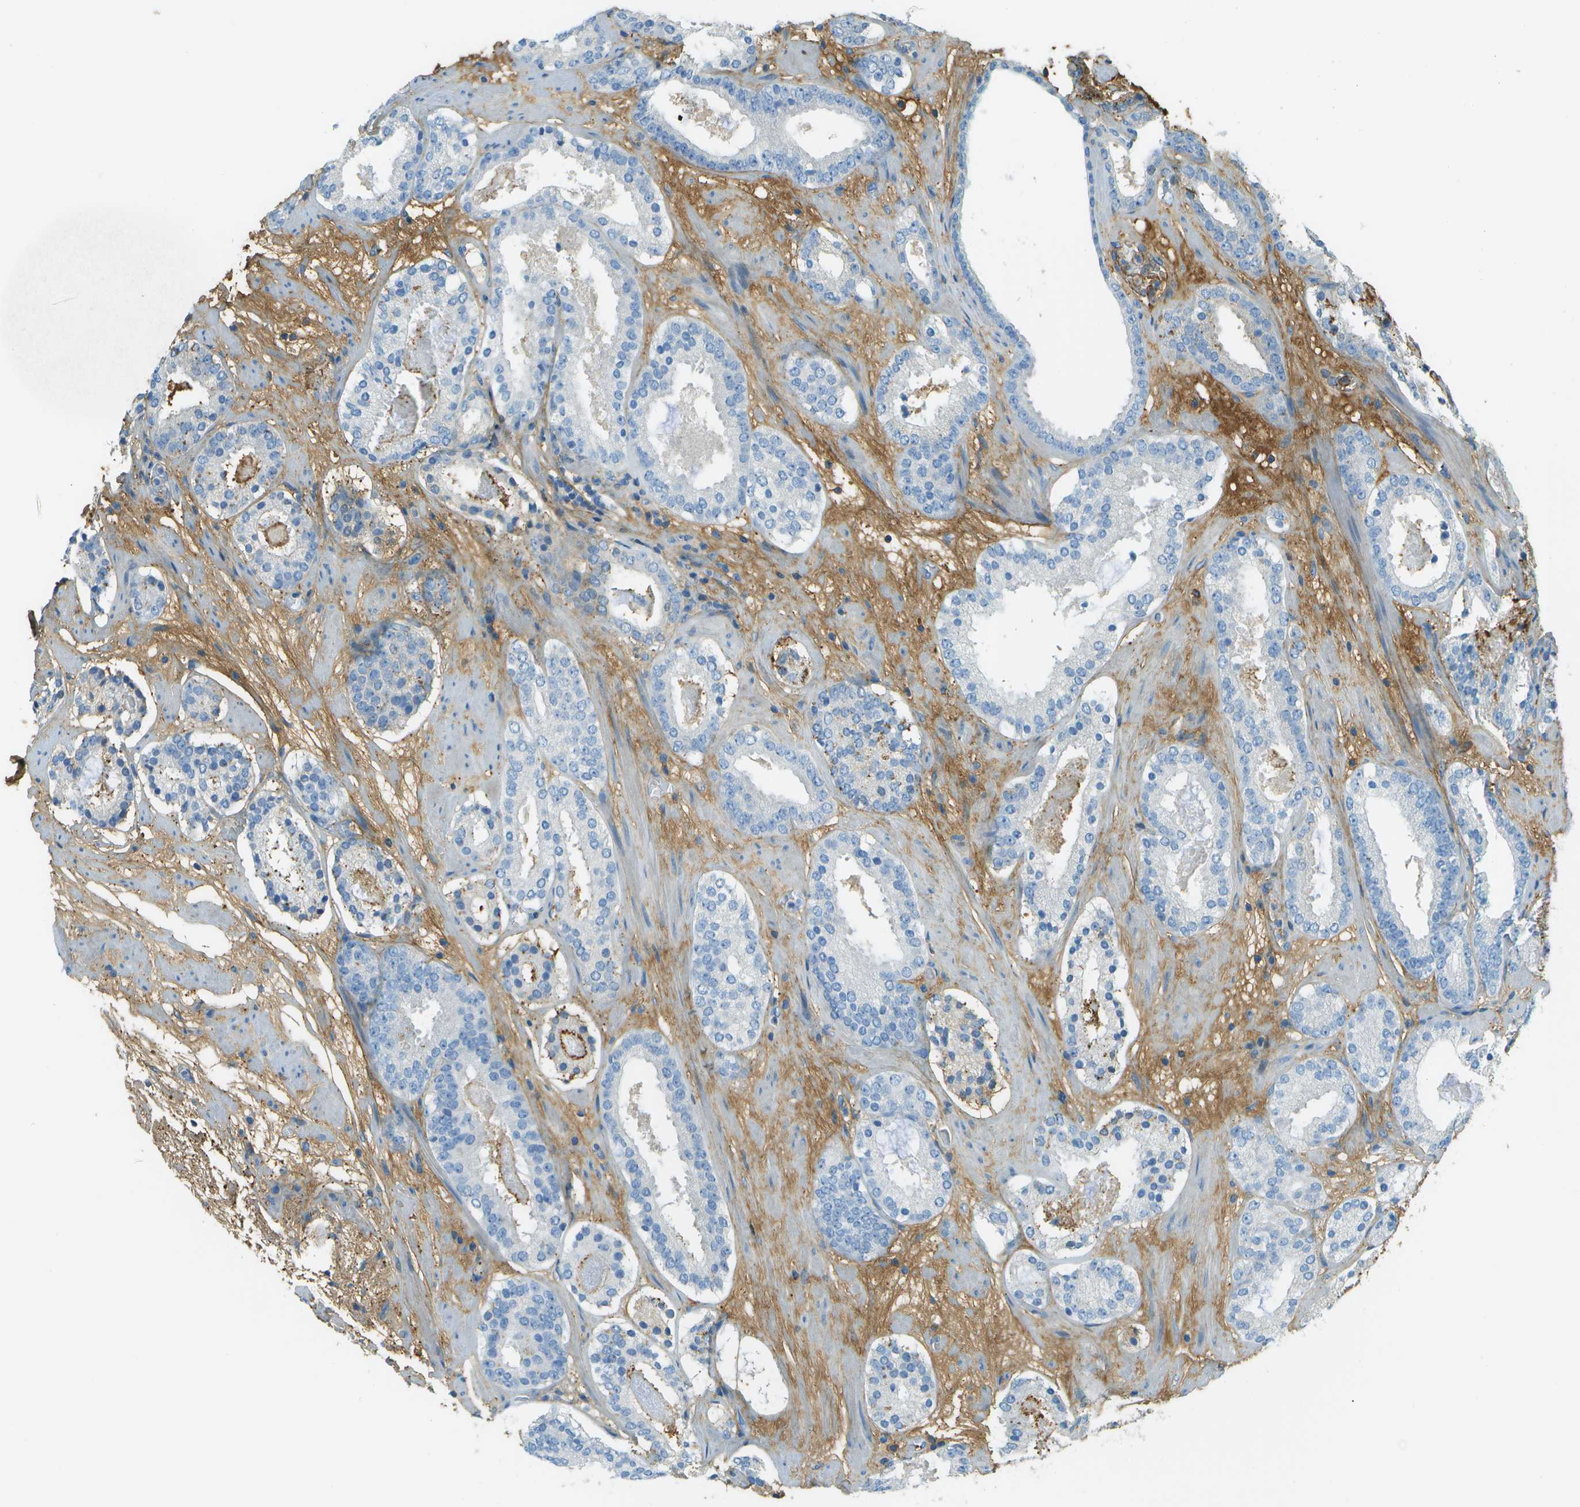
{"staining": {"intensity": "moderate", "quantity": "<25%", "location": "cytoplasmic/membranous"}, "tissue": "prostate cancer", "cell_type": "Tumor cells", "image_type": "cancer", "snomed": [{"axis": "morphology", "description": "Adenocarcinoma, Low grade"}, {"axis": "topography", "description": "Prostate"}], "caption": "Immunohistochemistry (IHC) of human prostate cancer exhibits low levels of moderate cytoplasmic/membranous positivity in about <25% of tumor cells.", "gene": "DCN", "patient": {"sex": "male", "age": 69}}